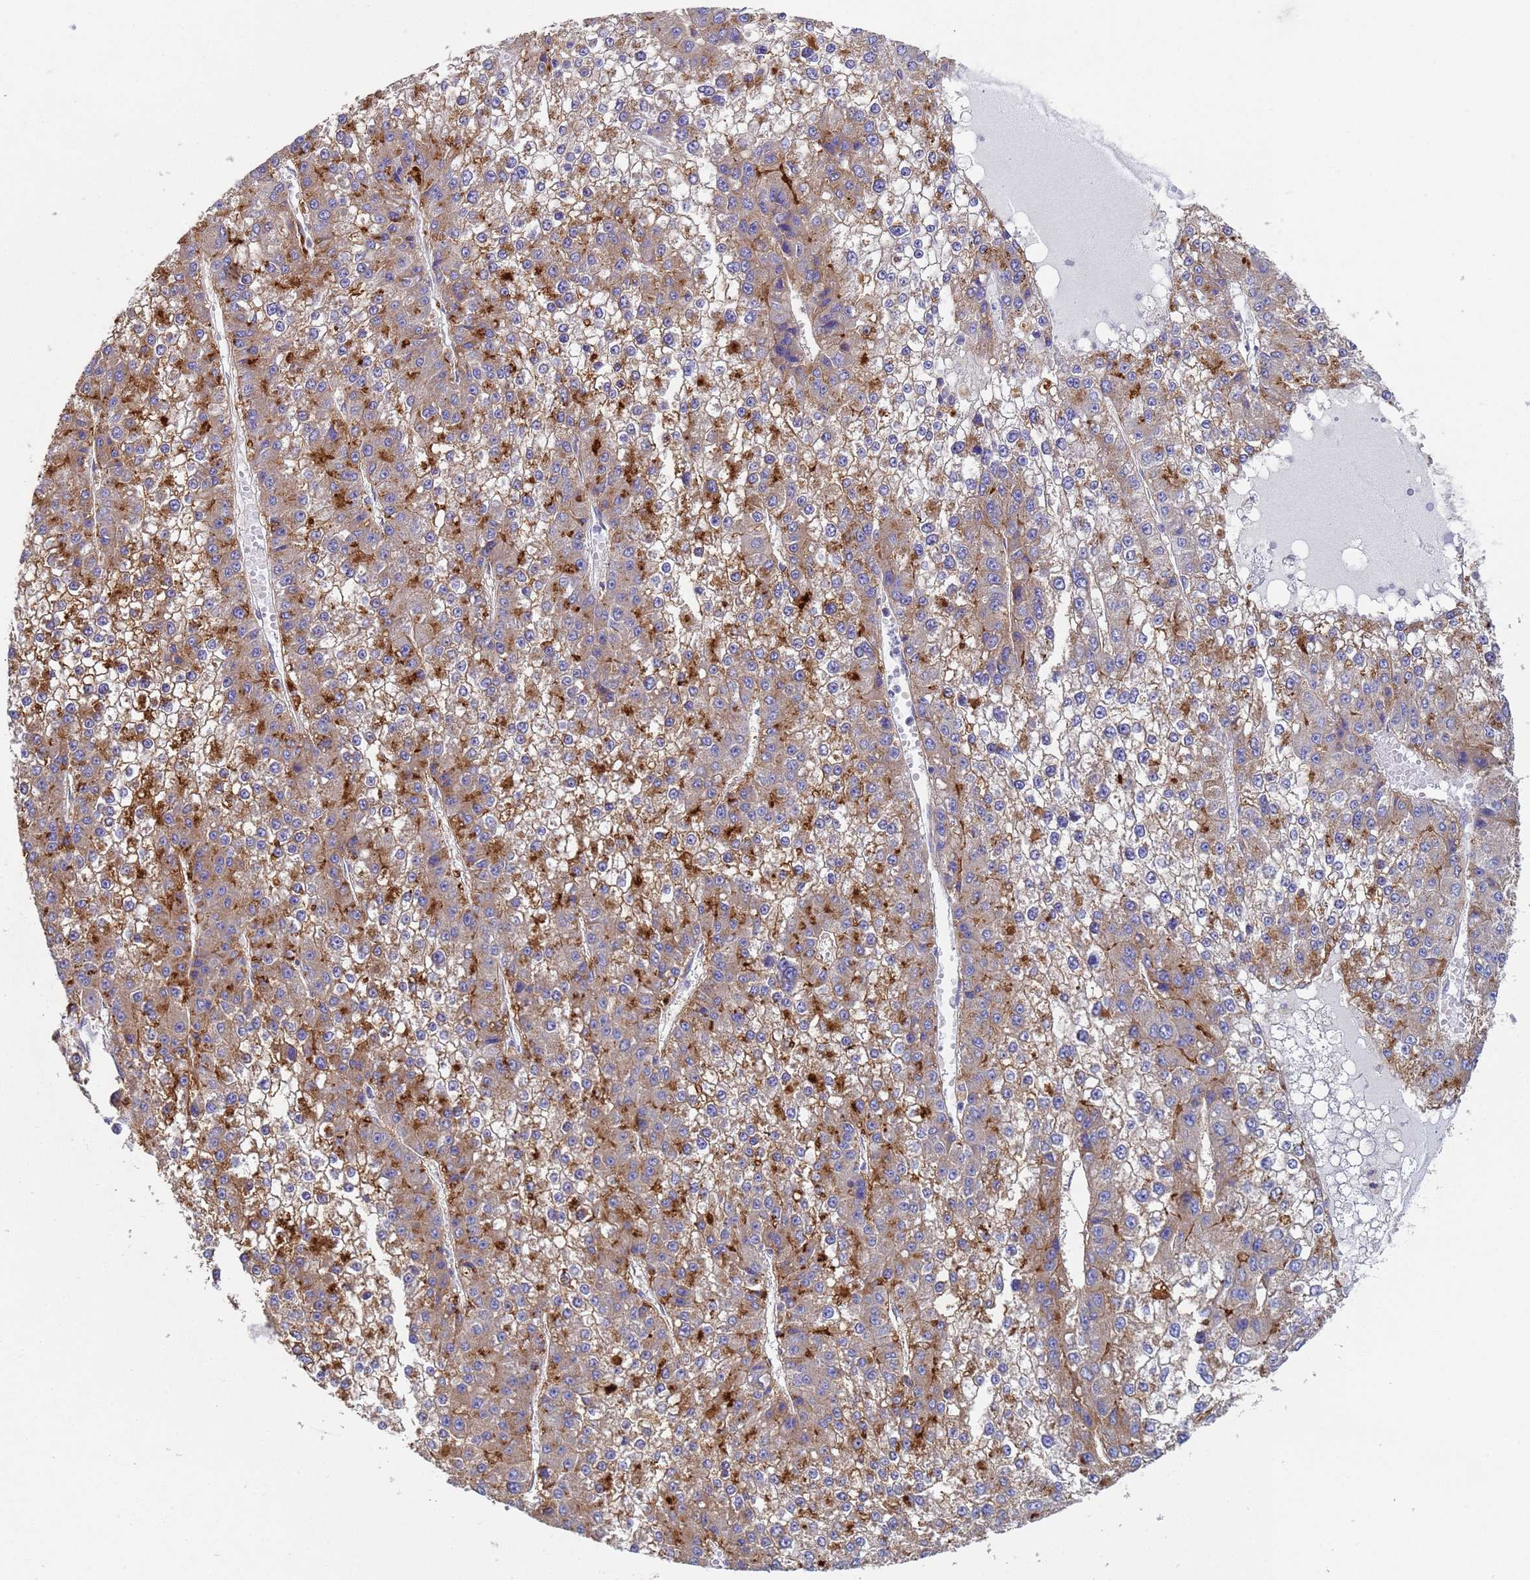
{"staining": {"intensity": "moderate", "quantity": "25%-75%", "location": "cytoplasmic/membranous"}, "tissue": "liver cancer", "cell_type": "Tumor cells", "image_type": "cancer", "snomed": [{"axis": "morphology", "description": "Carcinoma, Hepatocellular, NOS"}, {"axis": "topography", "description": "Liver"}], "caption": "Immunohistochemistry (IHC) micrograph of neoplastic tissue: hepatocellular carcinoma (liver) stained using IHC exhibits medium levels of moderate protein expression localized specifically in the cytoplasmic/membranous of tumor cells, appearing as a cytoplasmic/membranous brown color.", "gene": "TM4SF4", "patient": {"sex": "female", "age": 73}}